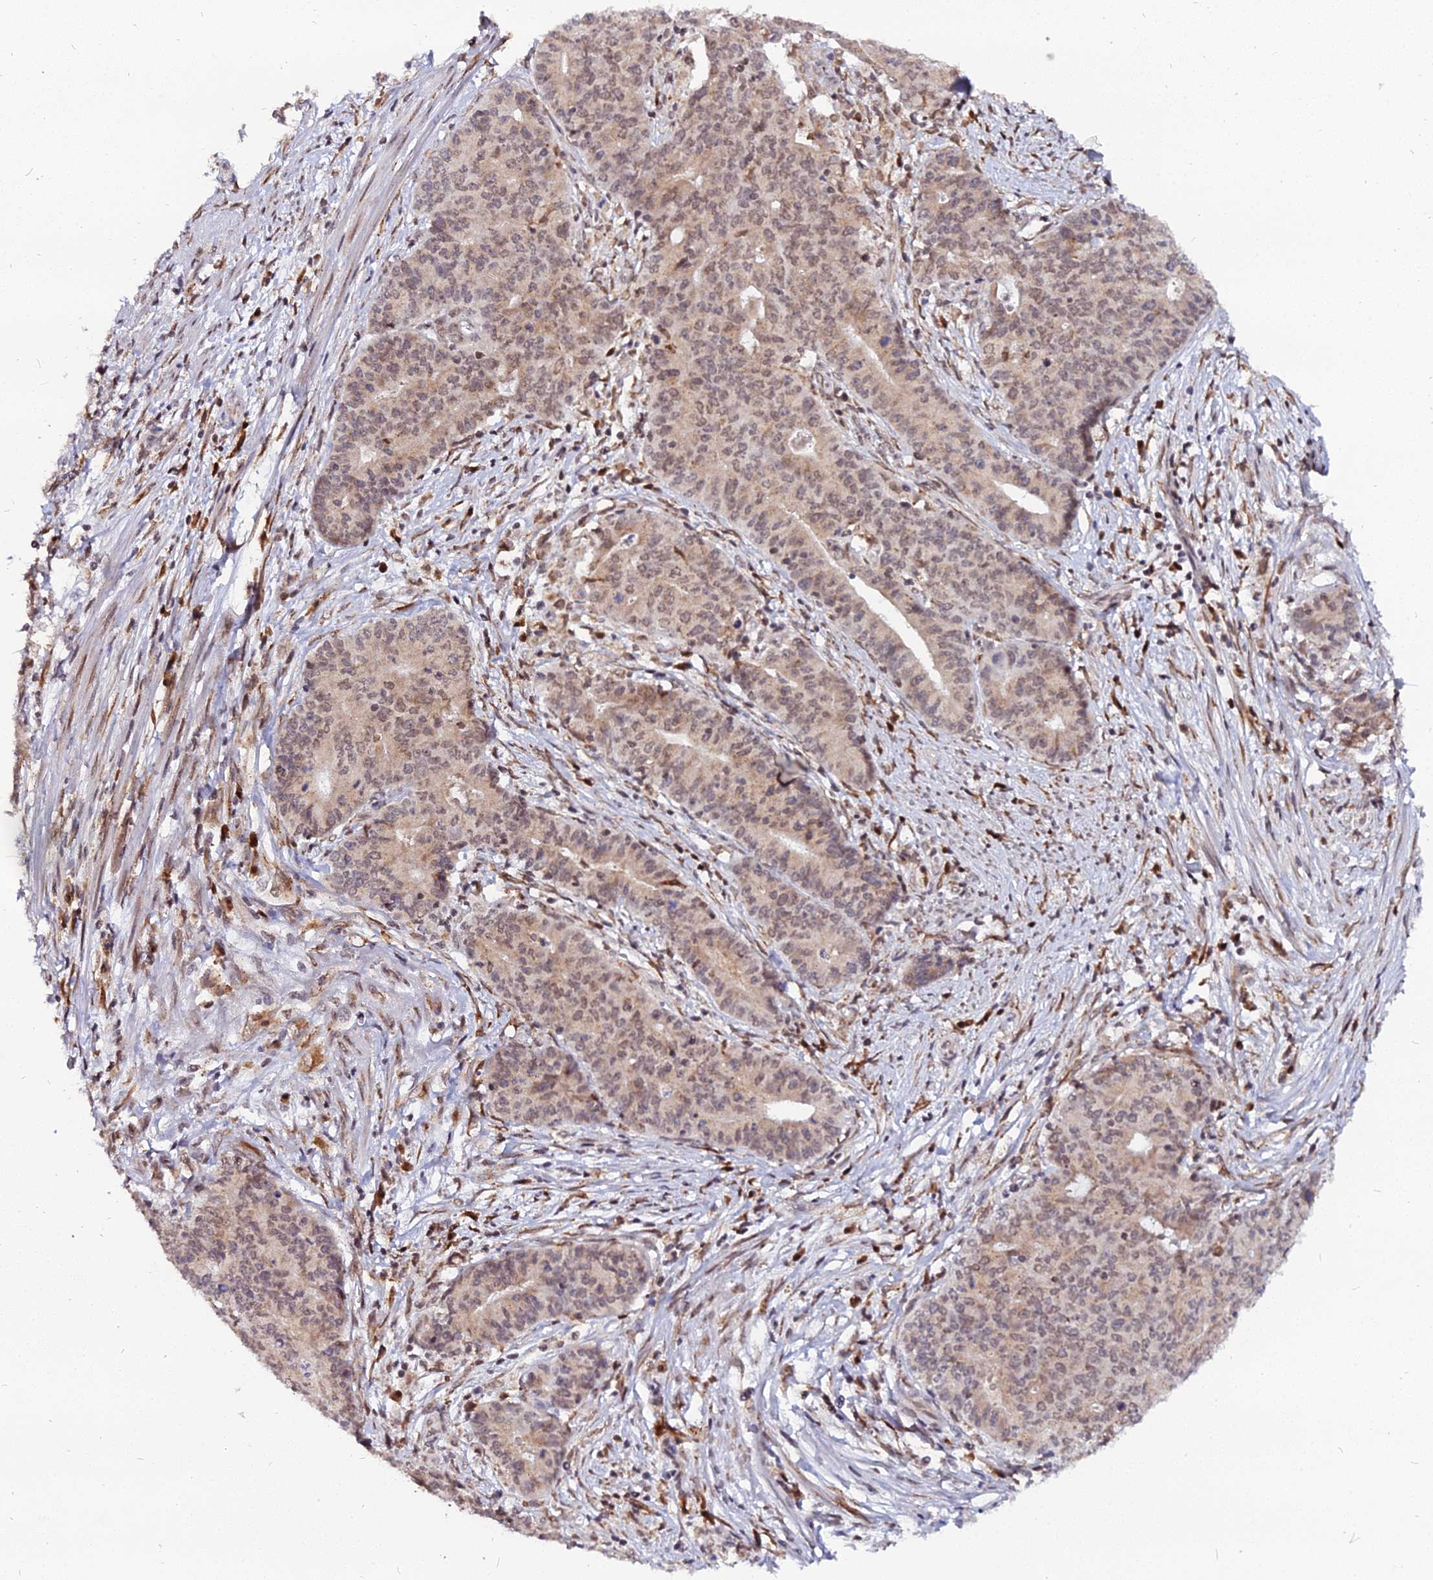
{"staining": {"intensity": "moderate", "quantity": ">75%", "location": "cytoplasmic/membranous,nuclear"}, "tissue": "endometrial cancer", "cell_type": "Tumor cells", "image_type": "cancer", "snomed": [{"axis": "morphology", "description": "Adenocarcinoma, NOS"}, {"axis": "topography", "description": "Endometrium"}], "caption": "Moderate cytoplasmic/membranous and nuclear staining for a protein is appreciated in about >75% of tumor cells of adenocarcinoma (endometrial) using IHC.", "gene": "RNF121", "patient": {"sex": "female", "age": 59}}